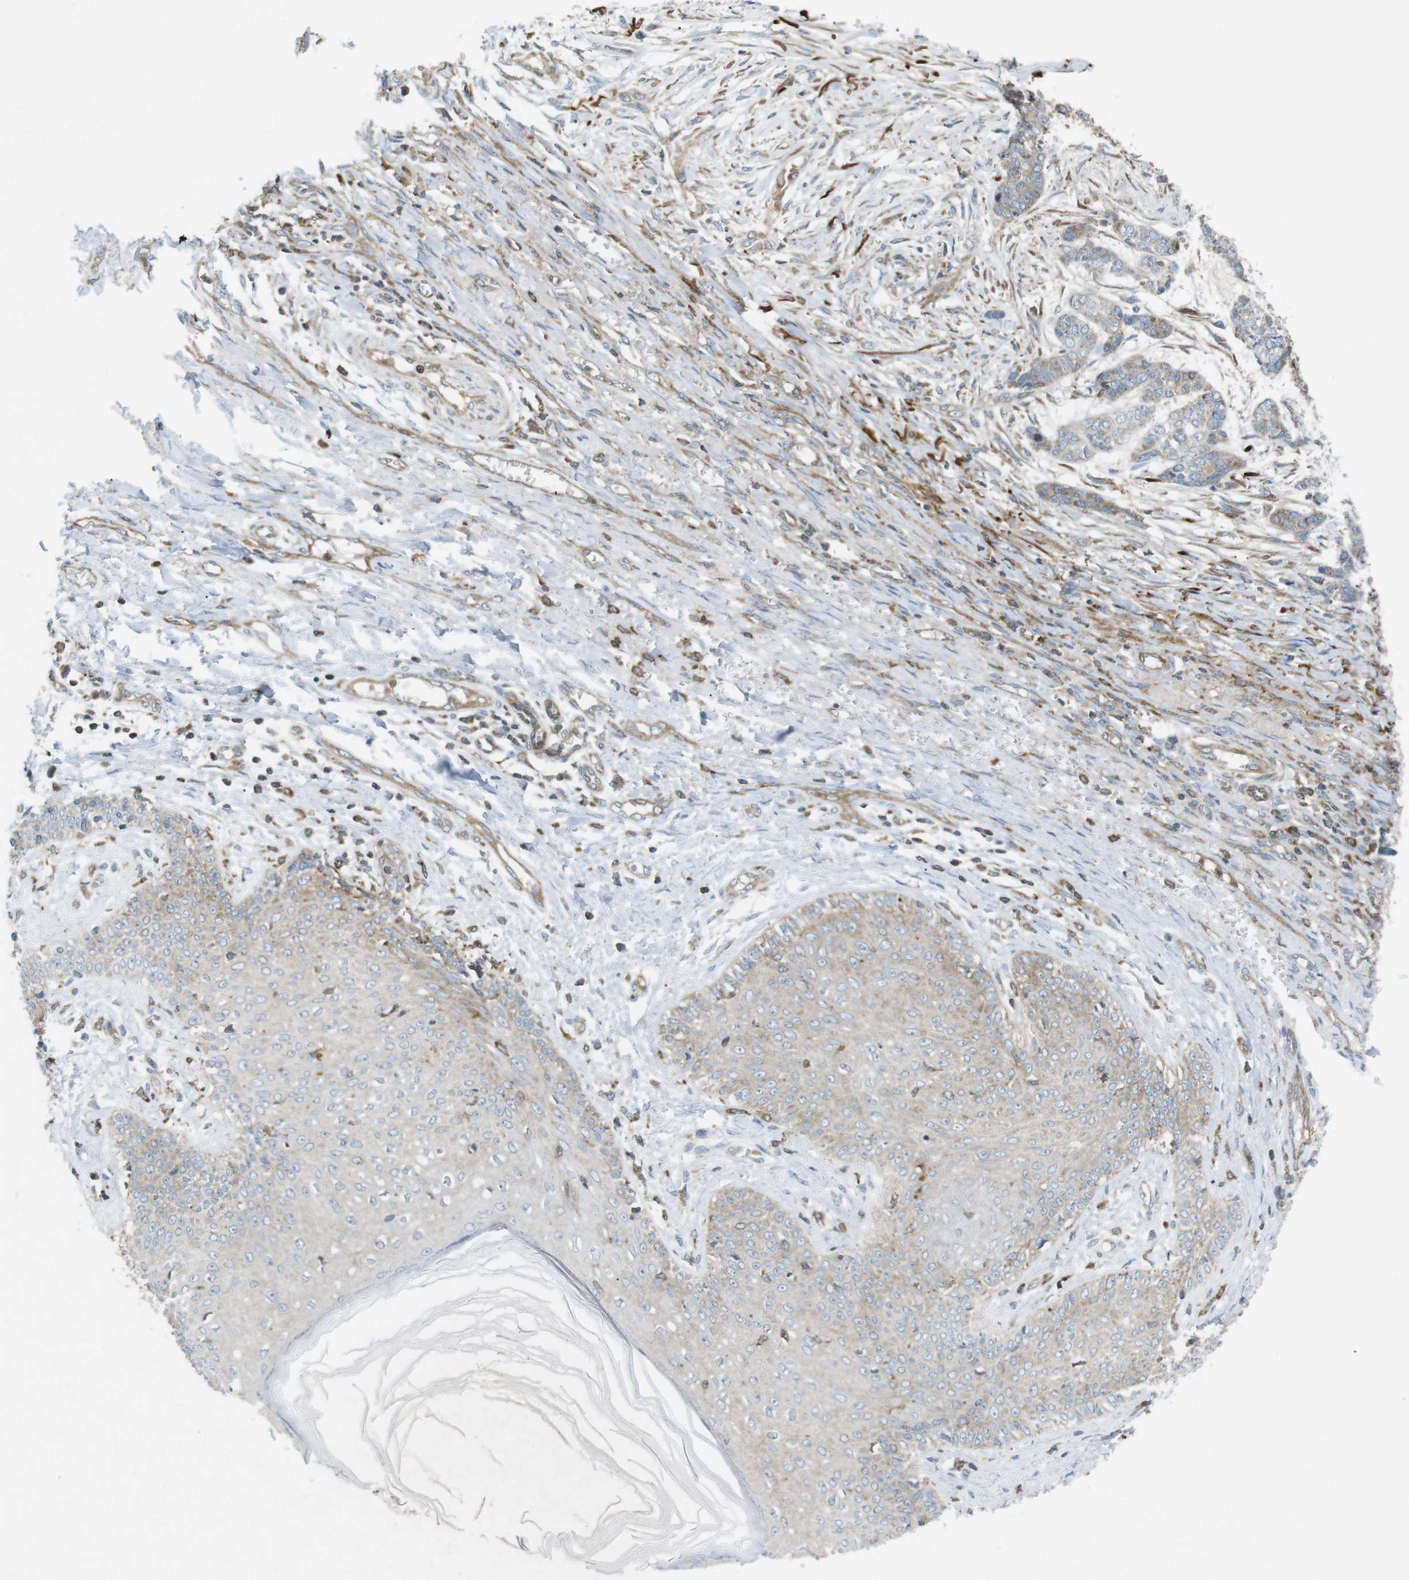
{"staining": {"intensity": "weak", "quantity": "<25%", "location": "cytoplasmic/membranous"}, "tissue": "skin cancer", "cell_type": "Tumor cells", "image_type": "cancer", "snomed": [{"axis": "morphology", "description": "Basal cell carcinoma"}, {"axis": "topography", "description": "Skin"}], "caption": "IHC of skin cancer (basal cell carcinoma) shows no expression in tumor cells.", "gene": "FLII", "patient": {"sex": "female", "age": 64}}